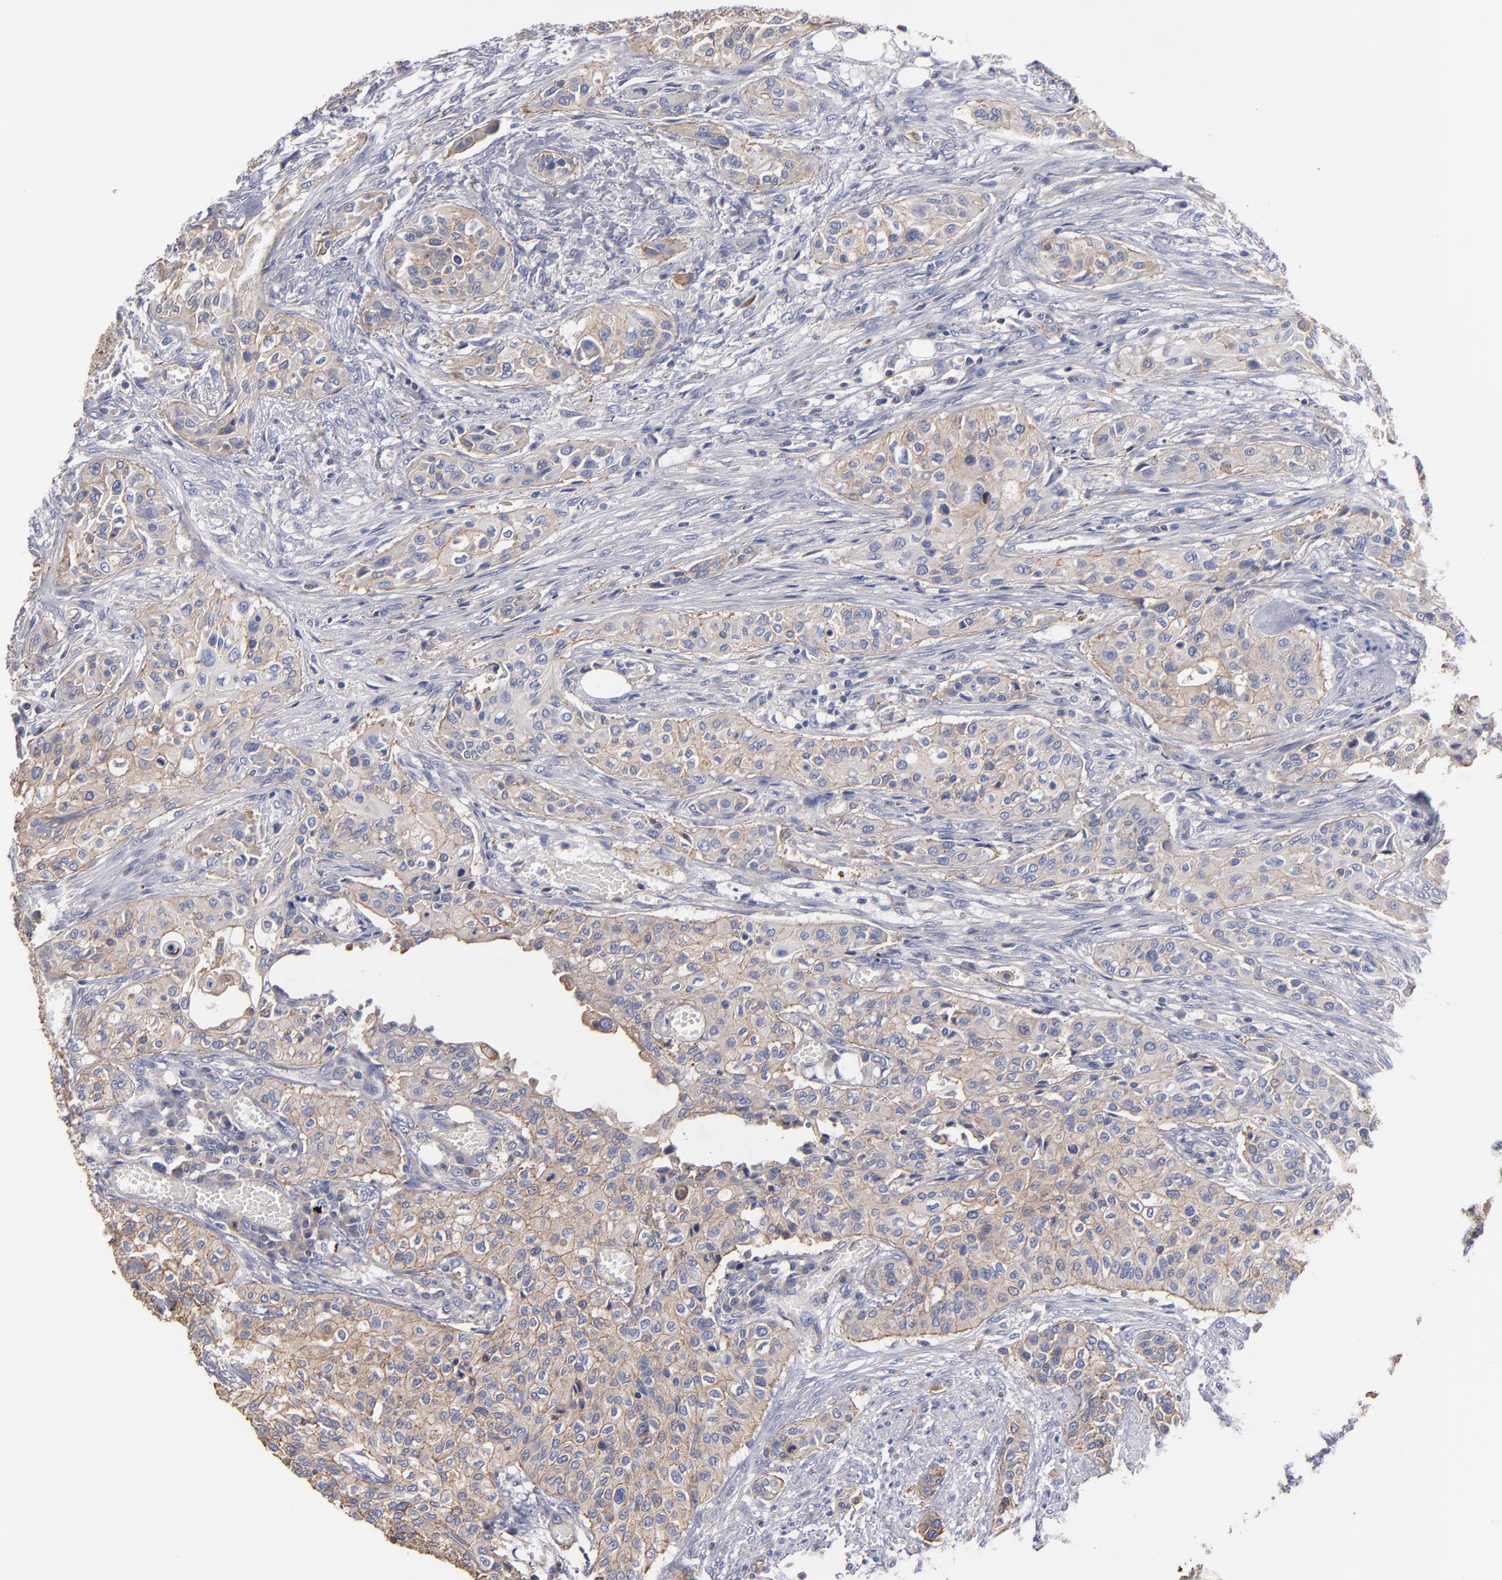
{"staining": {"intensity": "weak", "quantity": ">75%", "location": "cytoplasmic/membranous"}, "tissue": "urothelial cancer", "cell_type": "Tumor cells", "image_type": "cancer", "snomed": [{"axis": "morphology", "description": "Urothelial carcinoma, High grade"}, {"axis": "topography", "description": "Urinary bladder"}], "caption": "The immunohistochemical stain labels weak cytoplasmic/membranous expression in tumor cells of urothelial cancer tissue.", "gene": "ESYT2", "patient": {"sex": "male", "age": 74}}